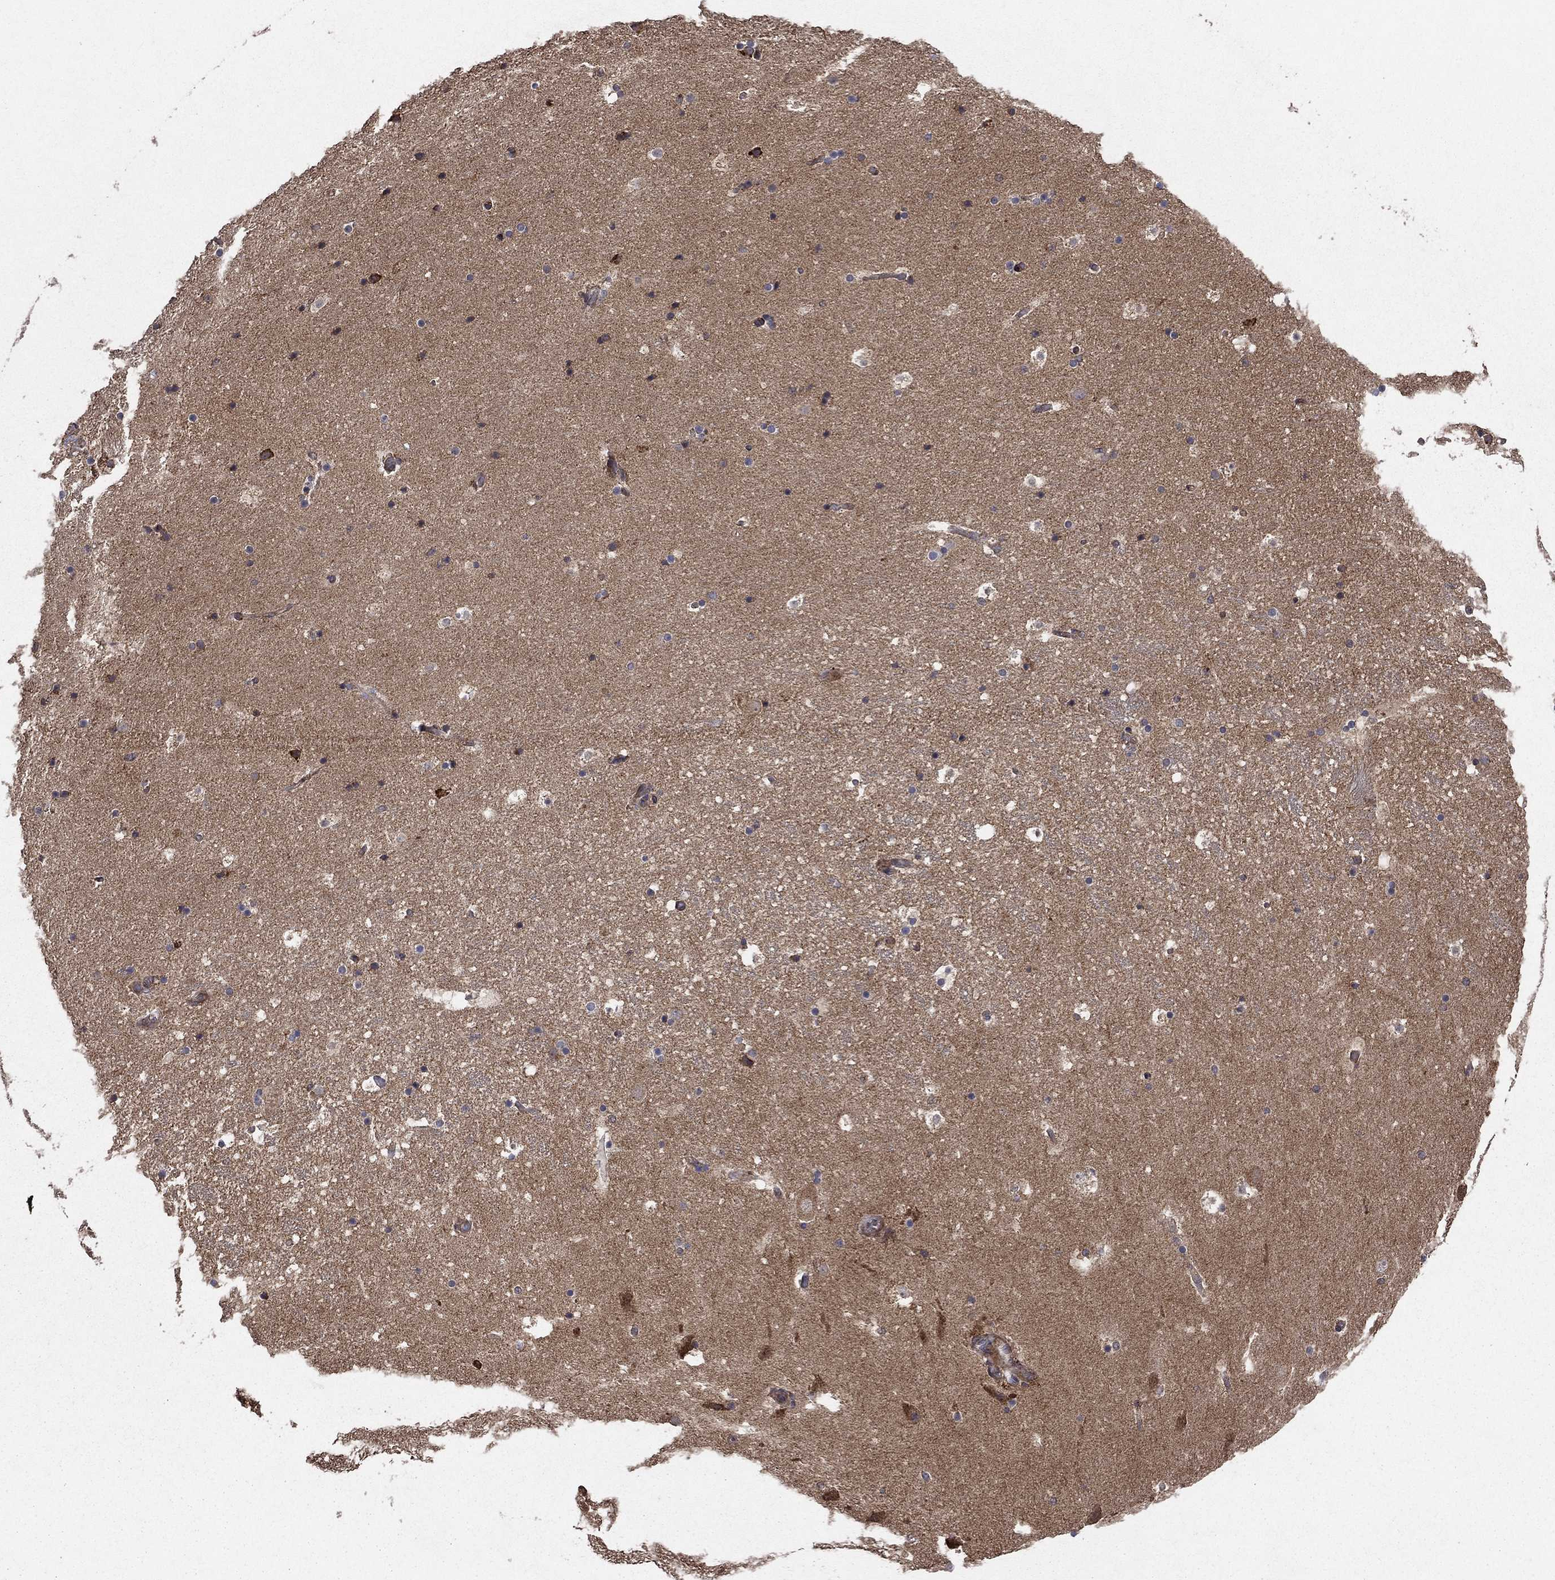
{"staining": {"intensity": "negative", "quantity": "none", "location": "none"}, "tissue": "hippocampus", "cell_type": "Glial cells", "image_type": "normal", "snomed": [{"axis": "morphology", "description": "Normal tissue, NOS"}, {"axis": "topography", "description": "Hippocampus"}], "caption": "The image reveals no staining of glial cells in benign hippocampus.", "gene": "BABAM2", "patient": {"sex": "male", "age": 51}}